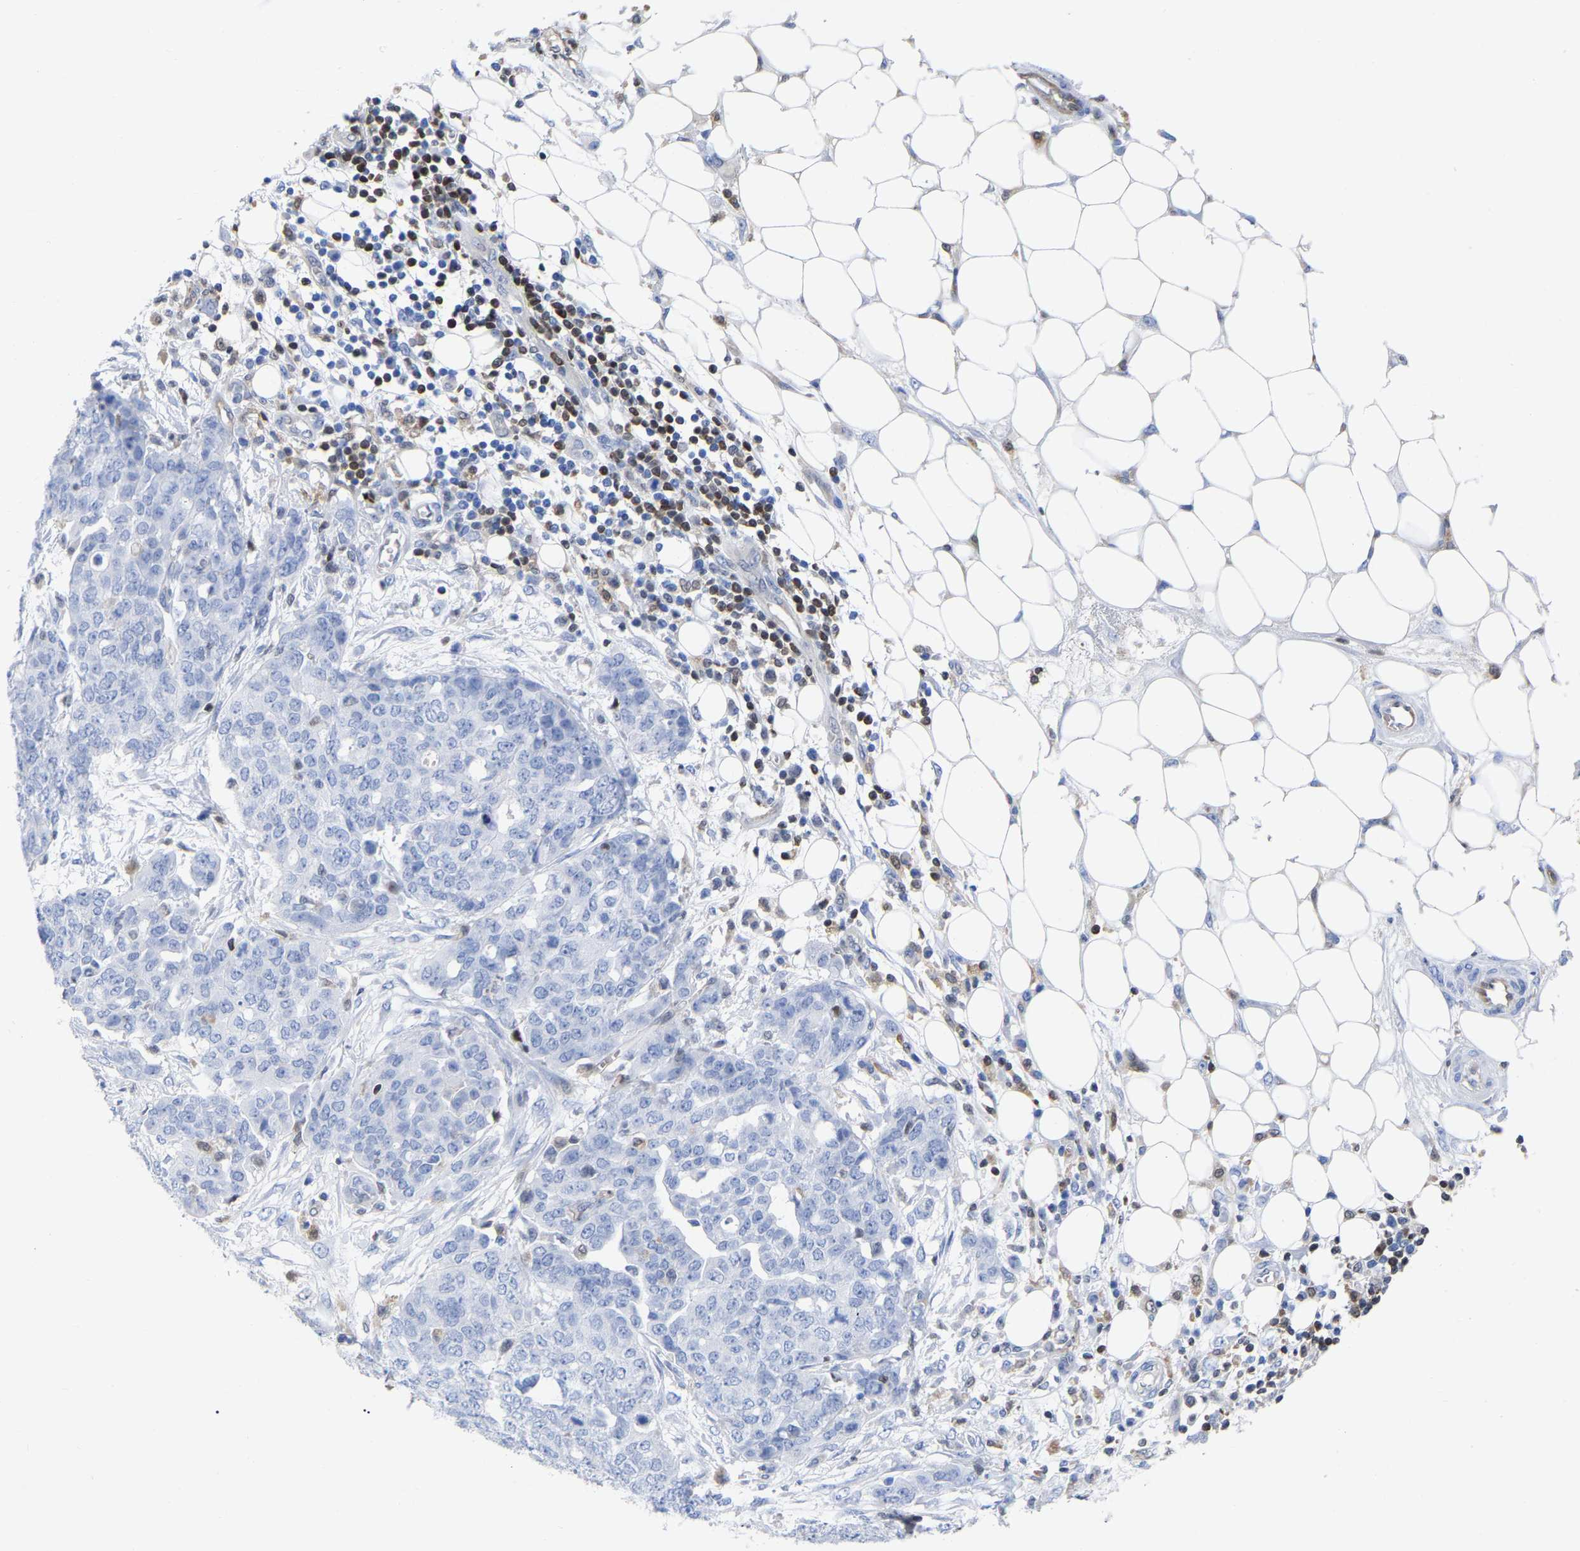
{"staining": {"intensity": "negative", "quantity": "none", "location": "none"}, "tissue": "ovarian cancer", "cell_type": "Tumor cells", "image_type": "cancer", "snomed": [{"axis": "morphology", "description": "Cystadenocarcinoma, serous, NOS"}, {"axis": "topography", "description": "Soft tissue"}, {"axis": "topography", "description": "Ovary"}], "caption": "High magnification brightfield microscopy of ovarian cancer (serous cystadenocarcinoma) stained with DAB (3,3'-diaminobenzidine) (brown) and counterstained with hematoxylin (blue): tumor cells show no significant expression. Nuclei are stained in blue.", "gene": "GIMAP4", "patient": {"sex": "female", "age": 57}}